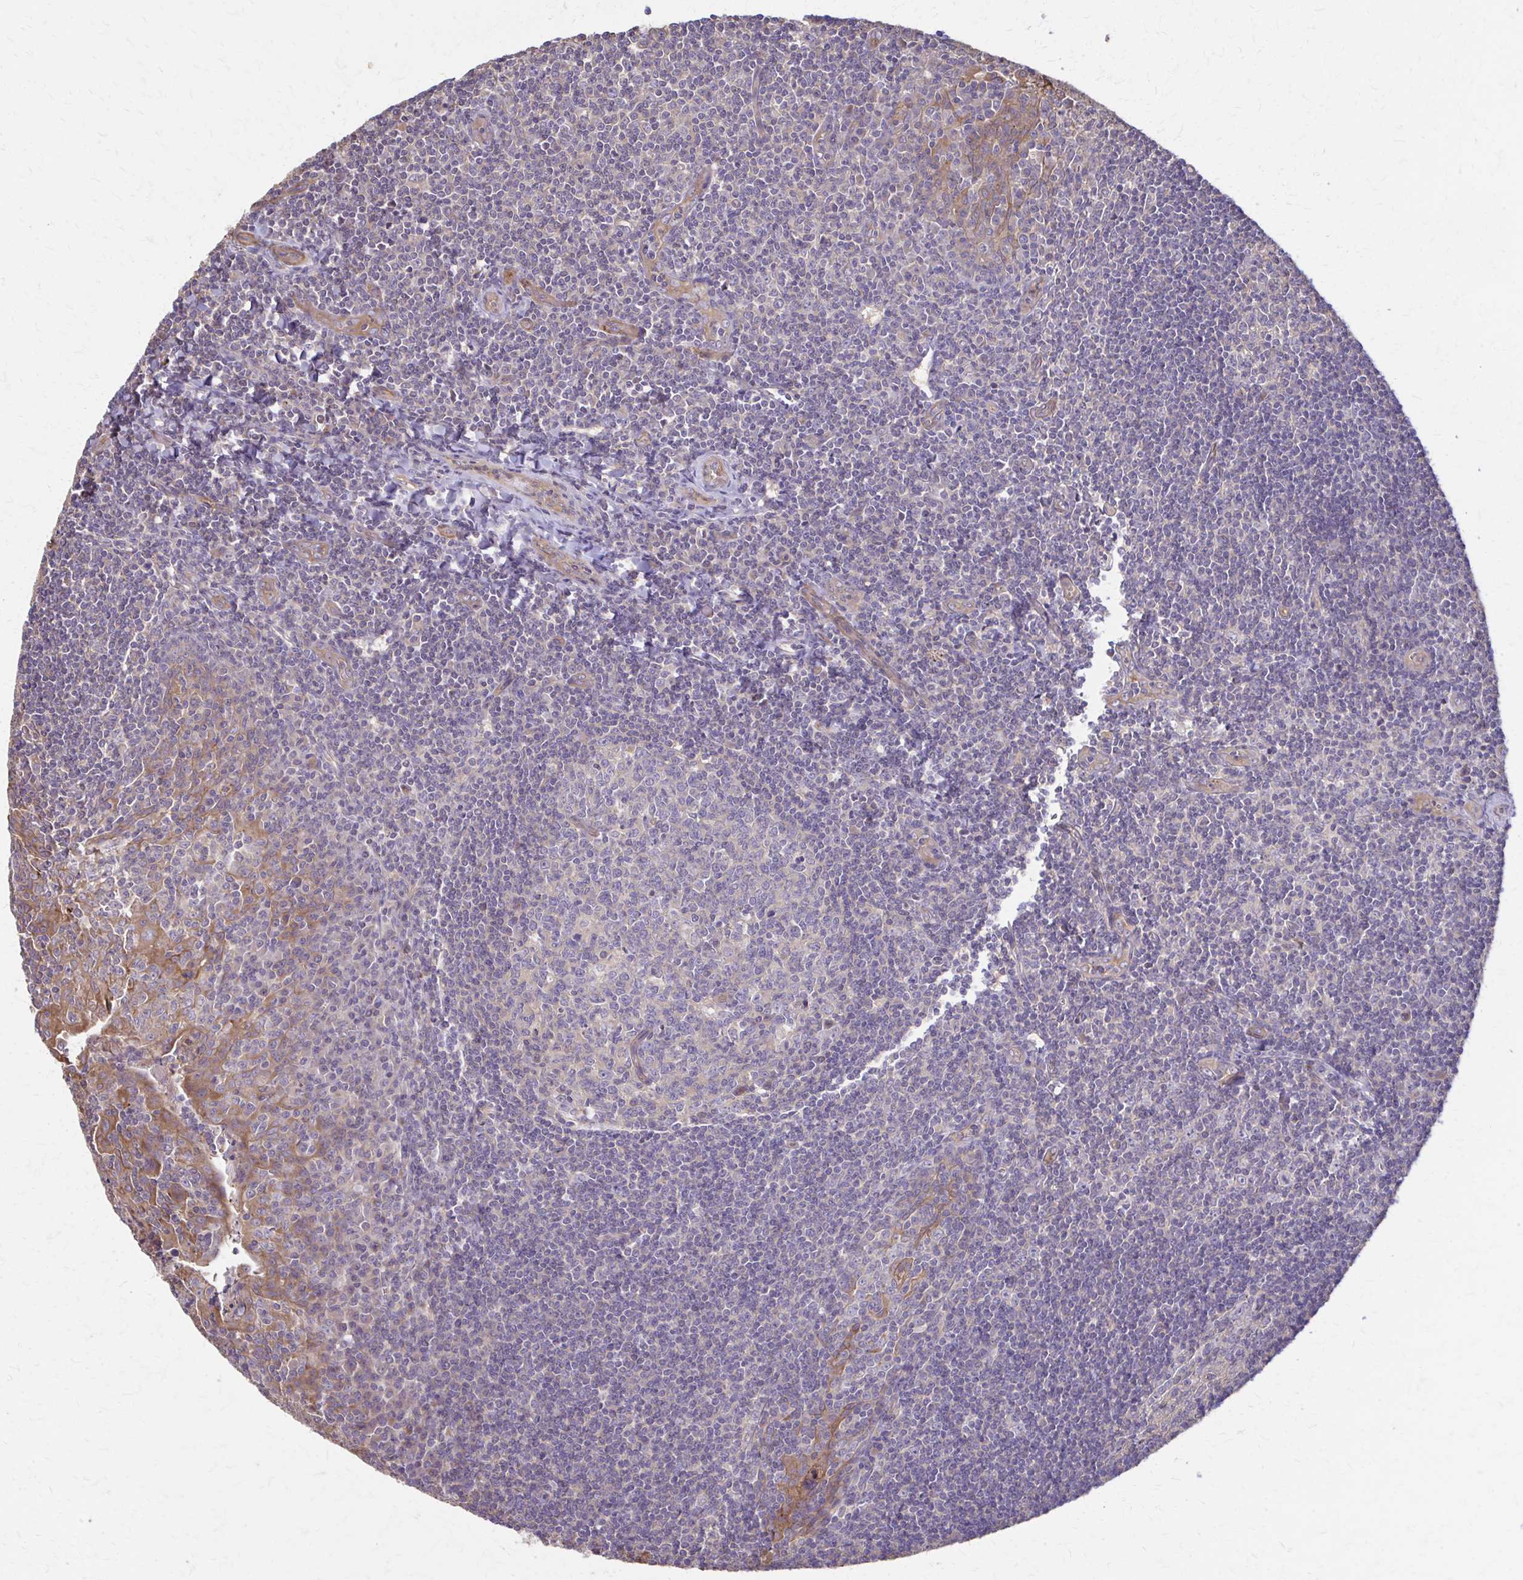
{"staining": {"intensity": "negative", "quantity": "none", "location": "none"}, "tissue": "tonsil", "cell_type": "Germinal center cells", "image_type": "normal", "snomed": [{"axis": "morphology", "description": "Normal tissue, NOS"}, {"axis": "morphology", "description": "Inflammation, NOS"}, {"axis": "topography", "description": "Tonsil"}], "caption": "A high-resolution photomicrograph shows immunohistochemistry (IHC) staining of unremarkable tonsil, which shows no significant expression in germinal center cells.", "gene": "DSP", "patient": {"sex": "female", "age": 31}}